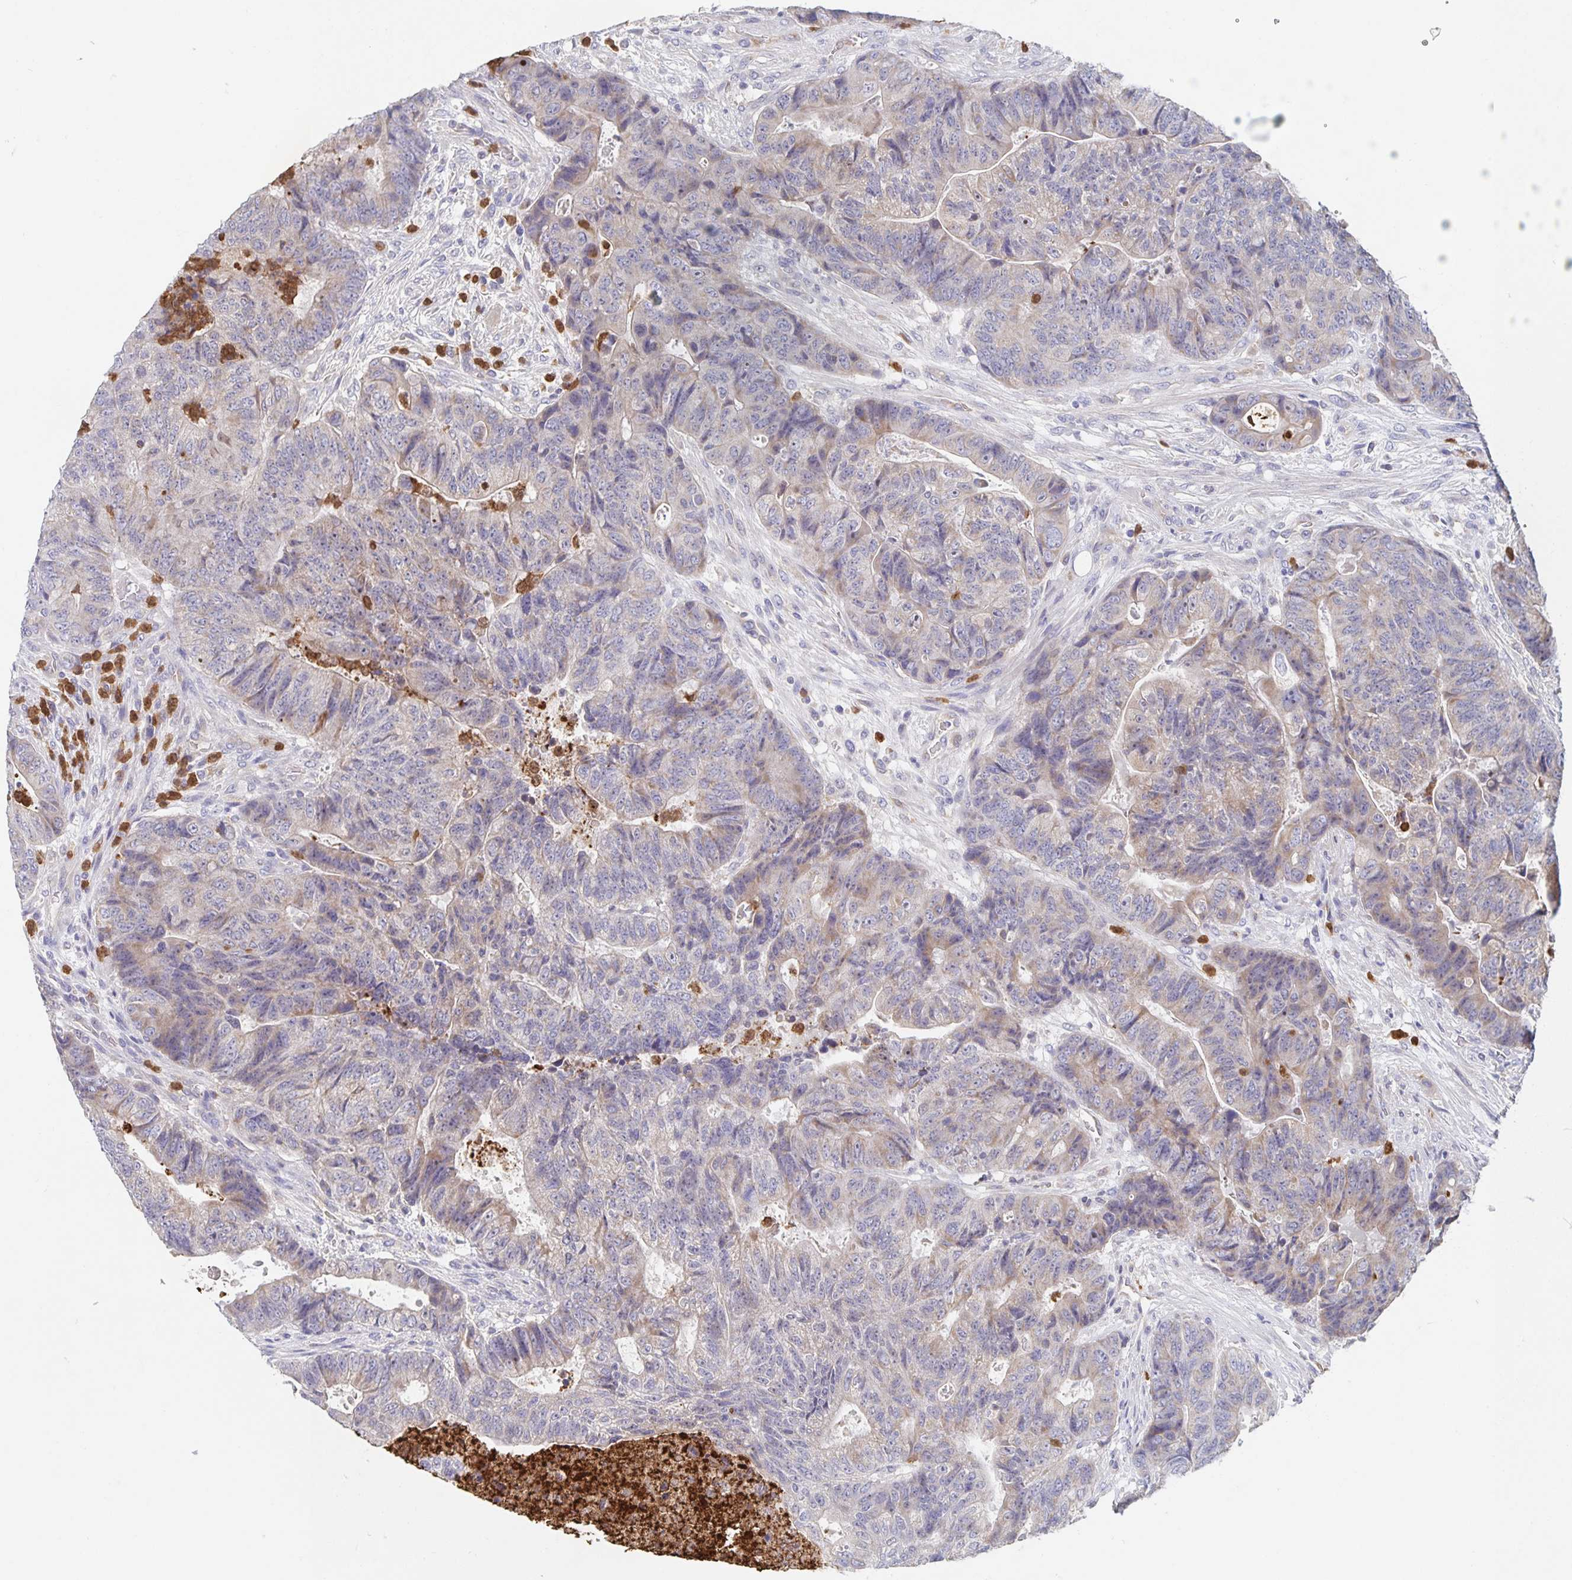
{"staining": {"intensity": "weak", "quantity": "25%-75%", "location": "cytoplasmic/membranous"}, "tissue": "colorectal cancer", "cell_type": "Tumor cells", "image_type": "cancer", "snomed": [{"axis": "morphology", "description": "Normal tissue, NOS"}, {"axis": "morphology", "description": "Adenocarcinoma, NOS"}, {"axis": "topography", "description": "Colon"}], "caption": "Immunohistochemistry (IHC) (DAB) staining of colorectal cancer (adenocarcinoma) demonstrates weak cytoplasmic/membranous protein staining in about 25%-75% of tumor cells.", "gene": "CDC42BPG", "patient": {"sex": "female", "age": 48}}